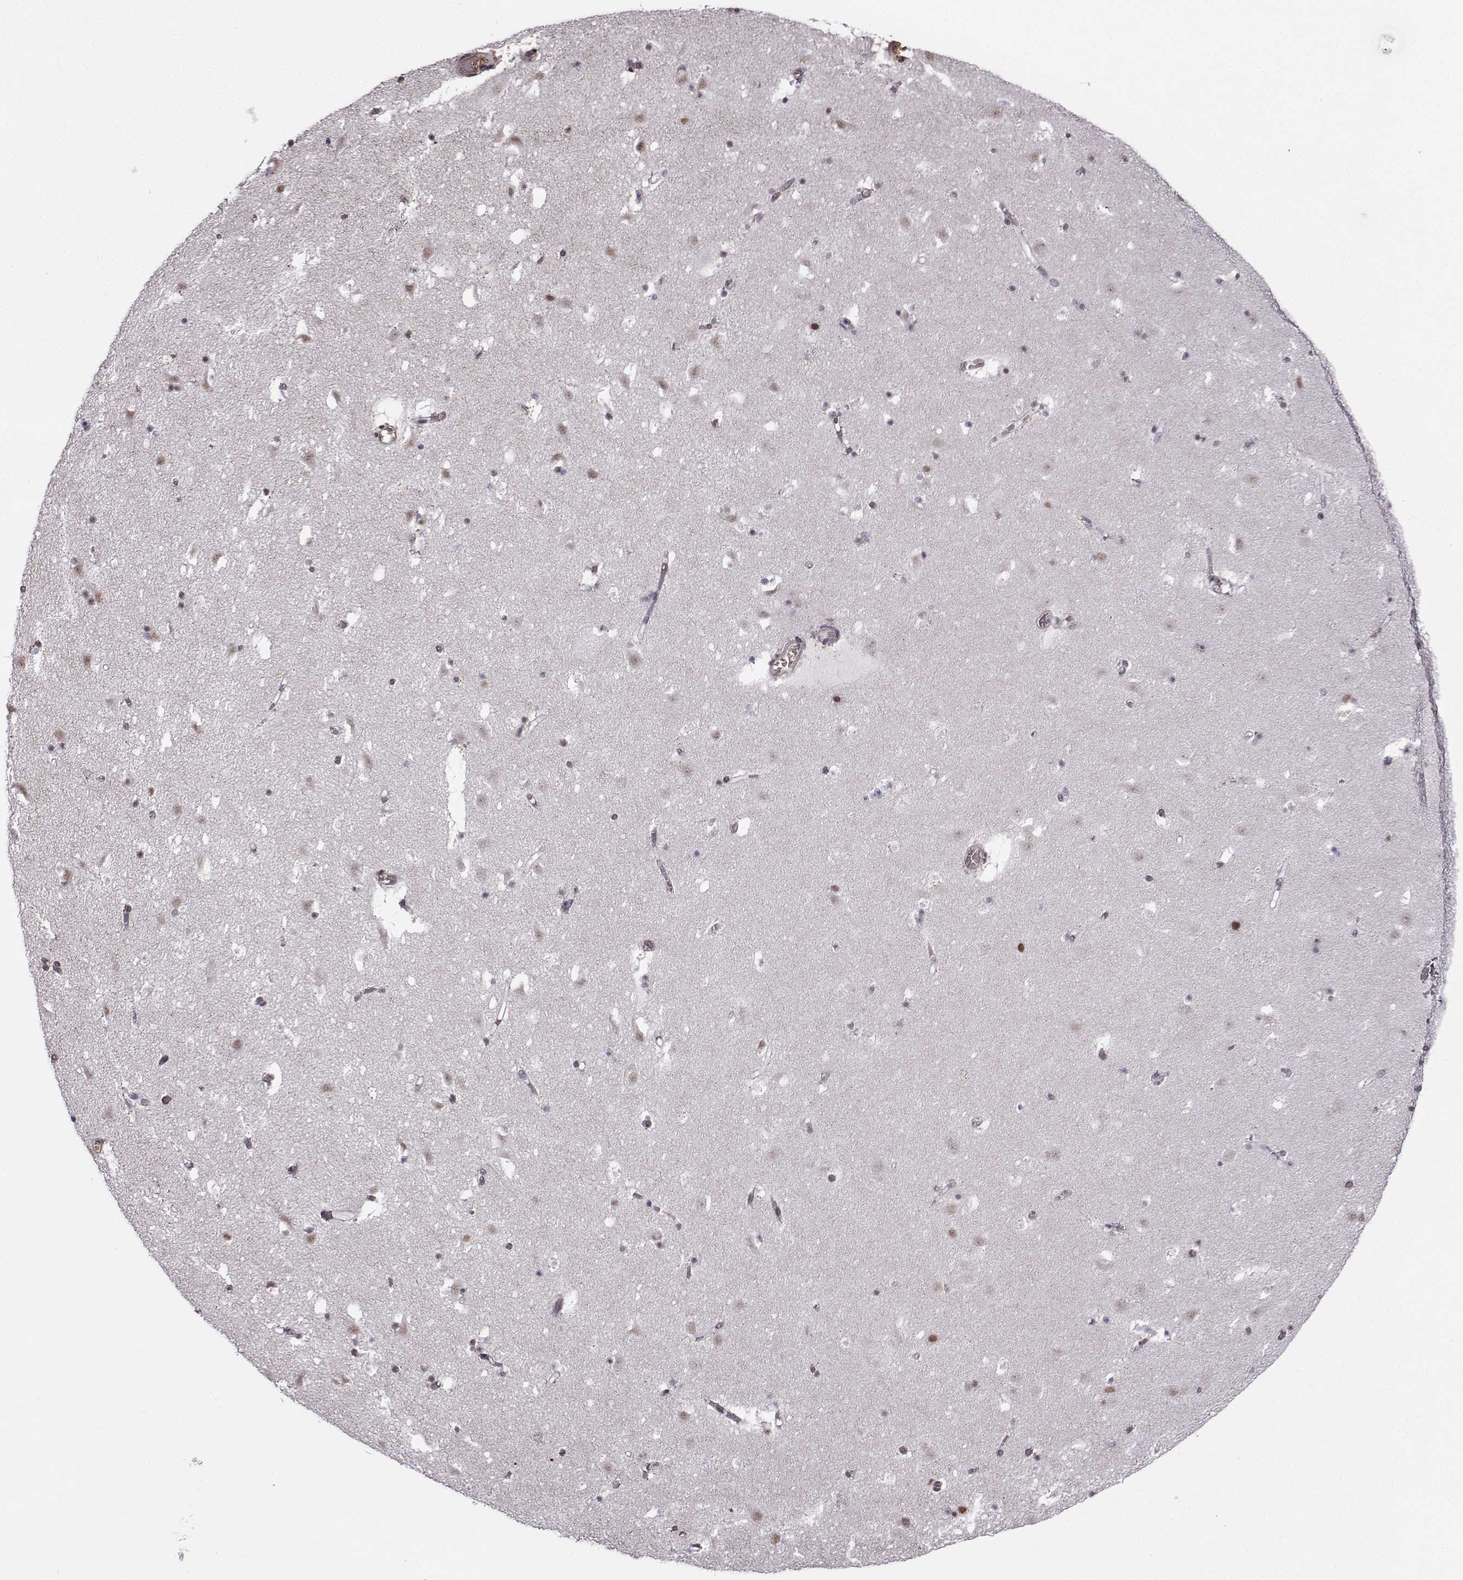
{"staining": {"intensity": "moderate", "quantity": "25%-75%", "location": "nuclear"}, "tissue": "caudate", "cell_type": "Glial cells", "image_type": "normal", "snomed": [{"axis": "morphology", "description": "Normal tissue, NOS"}, {"axis": "topography", "description": "Lateral ventricle wall"}], "caption": "This is an image of IHC staining of unremarkable caudate, which shows moderate expression in the nuclear of glial cells.", "gene": "CCNK", "patient": {"sex": "female", "age": 42}}